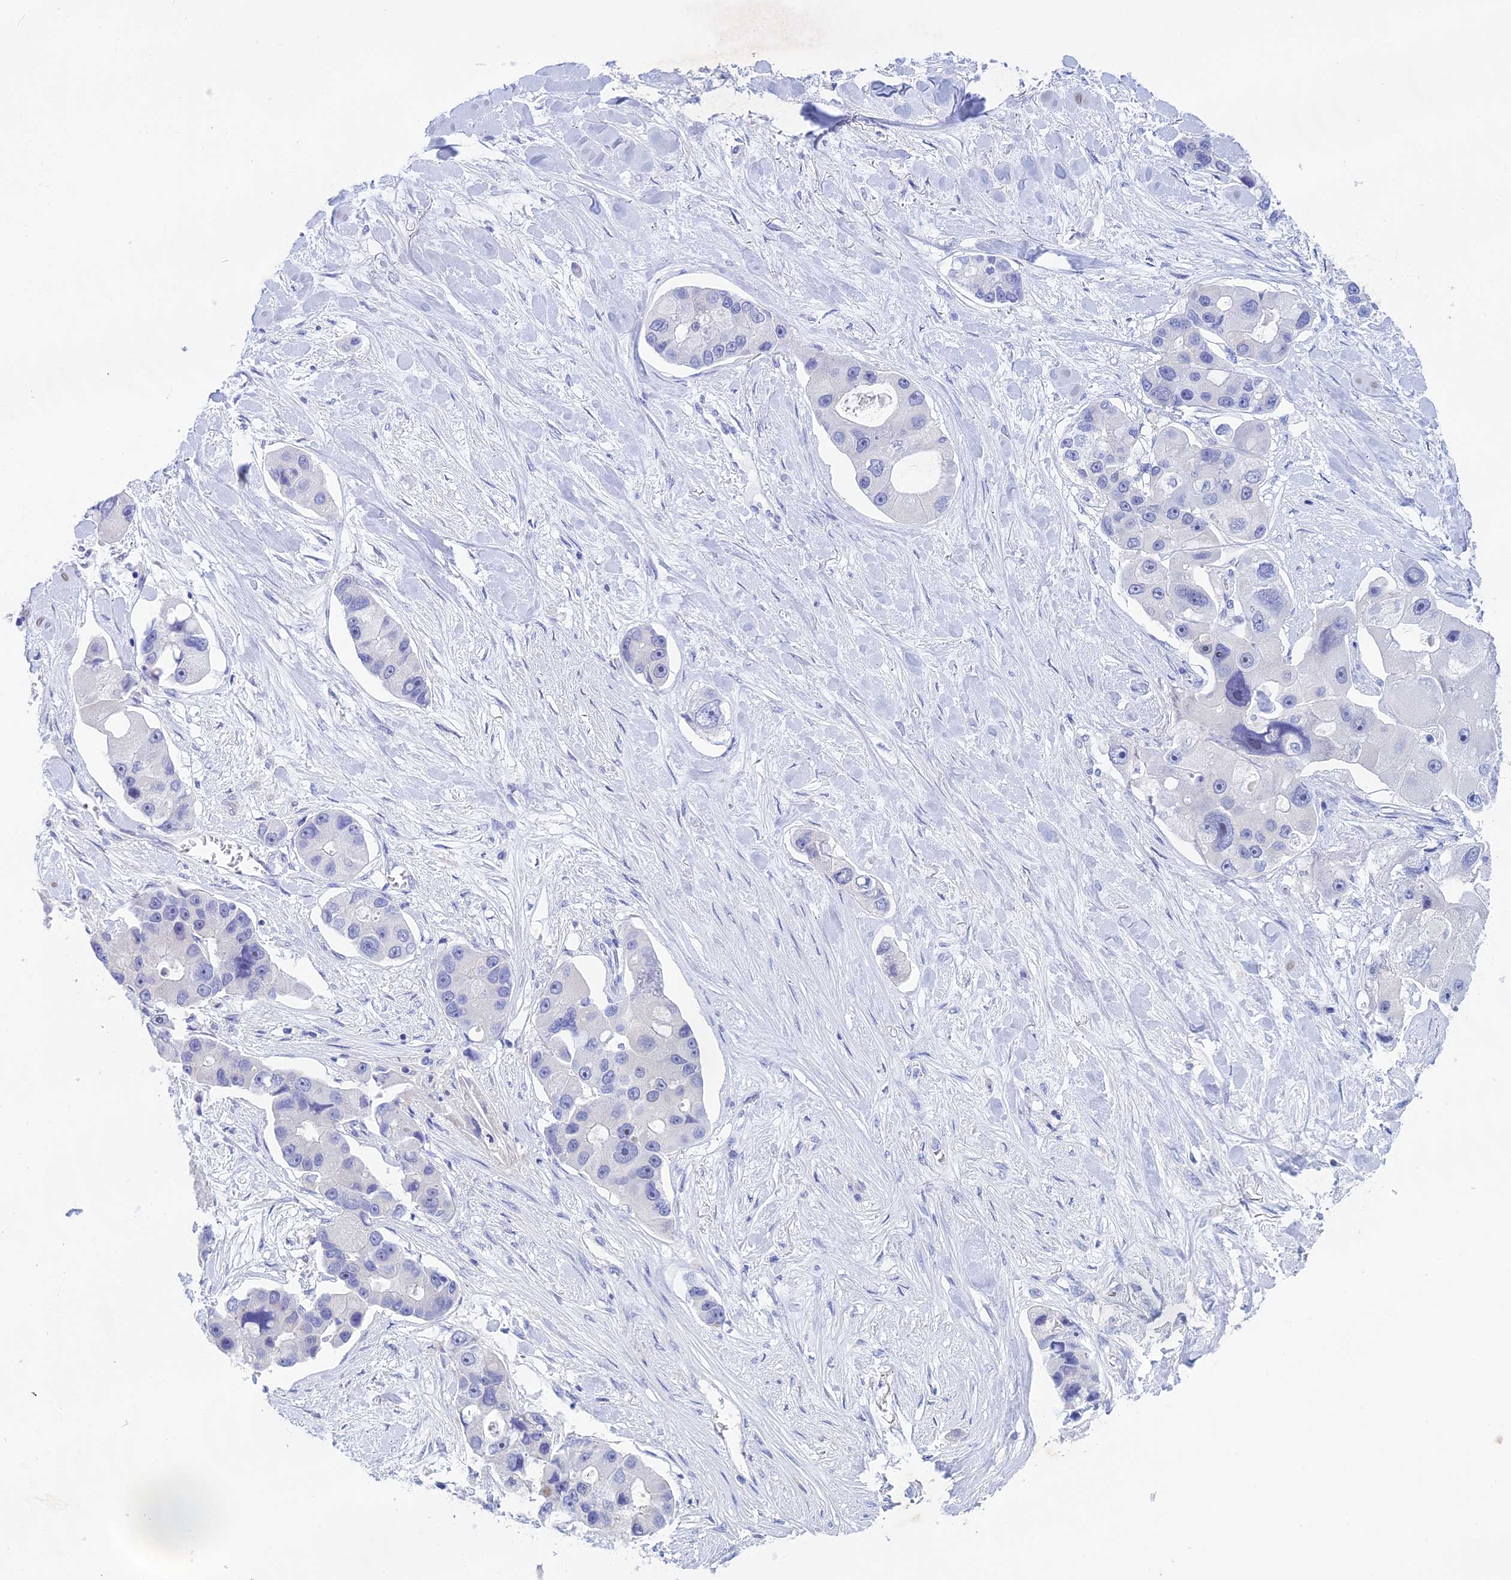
{"staining": {"intensity": "negative", "quantity": "none", "location": "none"}, "tissue": "lung cancer", "cell_type": "Tumor cells", "image_type": "cancer", "snomed": [{"axis": "morphology", "description": "Adenocarcinoma, NOS"}, {"axis": "topography", "description": "Lung"}], "caption": "This is an immunohistochemistry image of lung cancer (adenocarcinoma). There is no staining in tumor cells.", "gene": "BTBD19", "patient": {"sex": "female", "age": 54}}